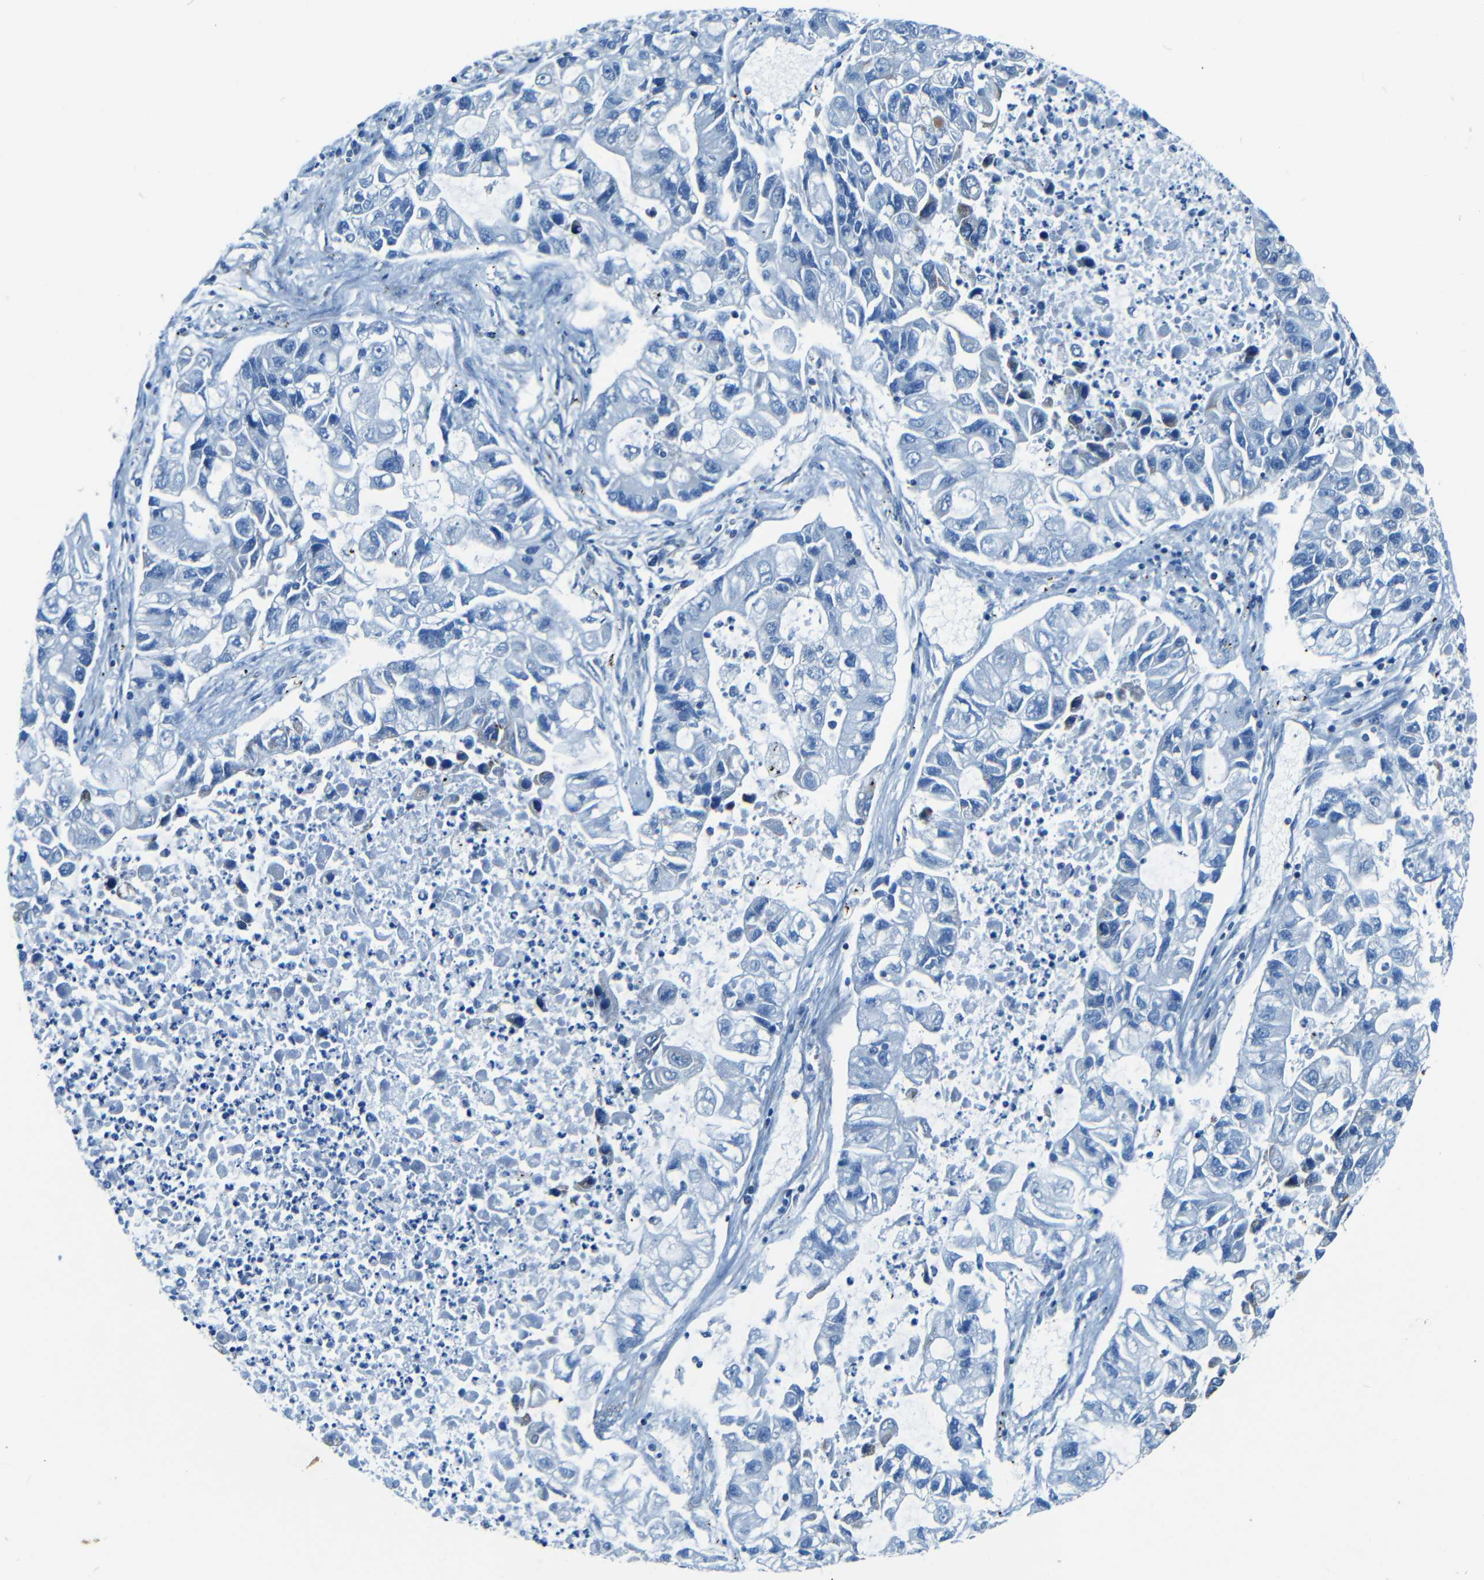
{"staining": {"intensity": "negative", "quantity": "none", "location": "none"}, "tissue": "lung cancer", "cell_type": "Tumor cells", "image_type": "cancer", "snomed": [{"axis": "morphology", "description": "Adenocarcinoma, NOS"}, {"axis": "topography", "description": "Lung"}], "caption": "High power microscopy photomicrograph of an IHC micrograph of lung adenocarcinoma, revealing no significant staining in tumor cells.", "gene": "WSCD2", "patient": {"sex": "female", "age": 51}}